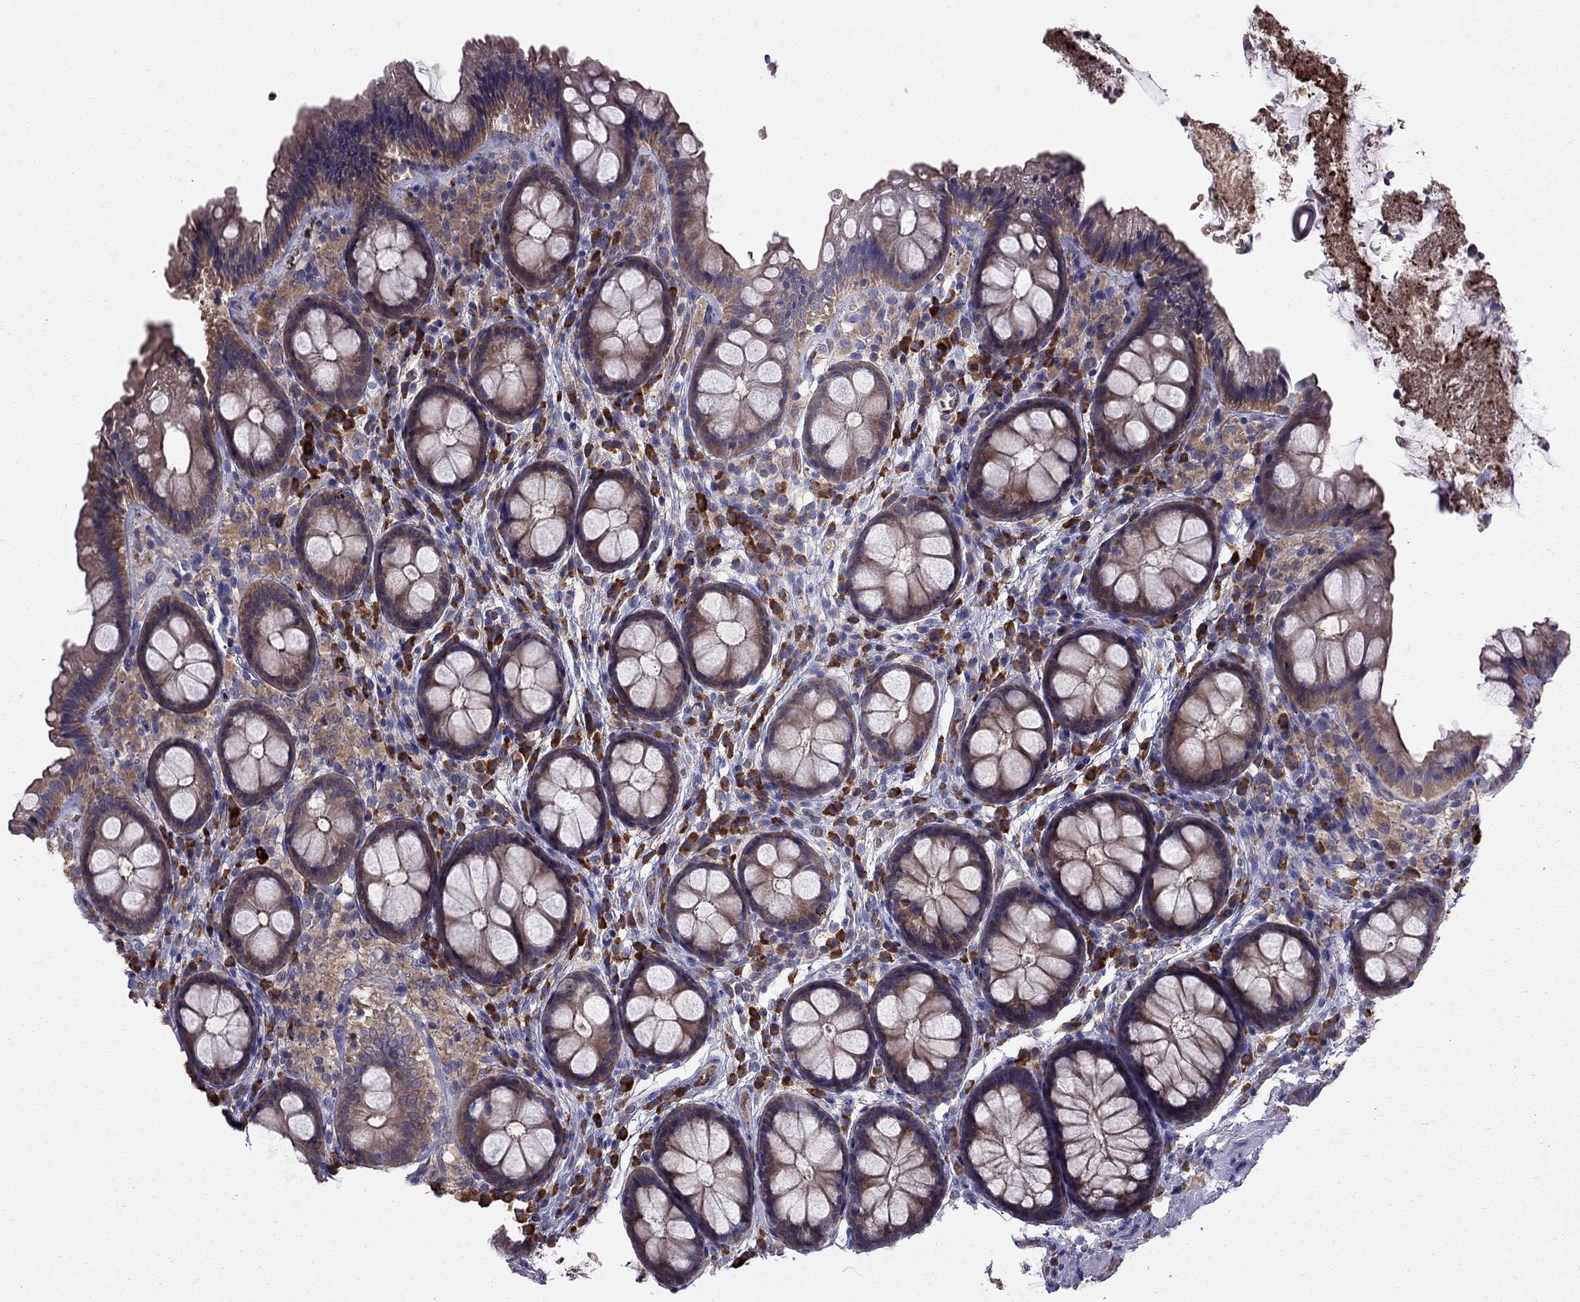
{"staining": {"intensity": "negative", "quantity": "none", "location": "none"}, "tissue": "colon", "cell_type": "Endothelial cells", "image_type": "normal", "snomed": [{"axis": "morphology", "description": "Normal tissue, NOS"}, {"axis": "topography", "description": "Colon"}], "caption": "Immunohistochemistry (IHC) photomicrograph of unremarkable colon: colon stained with DAB shows no significant protein expression in endothelial cells.", "gene": "PIK3CG", "patient": {"sex": "female", "age": 86}}